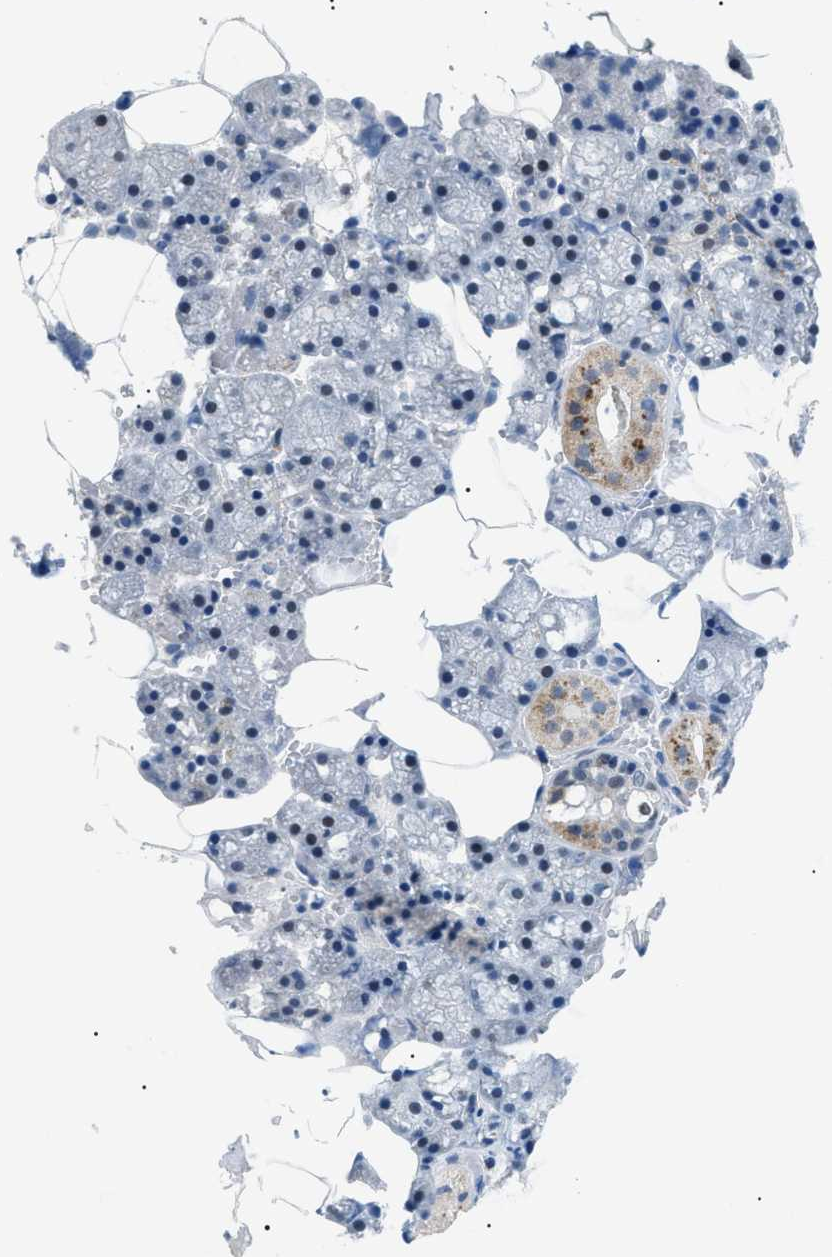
{"staining": {"intensity": "moderate", "quantity": "<25%", "location": "cytoplasmic/membranous"}, "tissue": "salivary gland", "cell_type": "Glandular cells", "image_type": "normal", "snomed": [{"axis": "morphology", "description": "Normal tissue, NOS"}, {"axis": "topography", "description": "Salivary gland"}], "caption": "Brown immunohistochemical staining in unremarkable human salivary gland exhibits moderate cytoplasmic/membranous staining in approximately <25% of glandular cells.", "gene": "SMARCC1", "patient": {"sex": "male", "age": 62}}